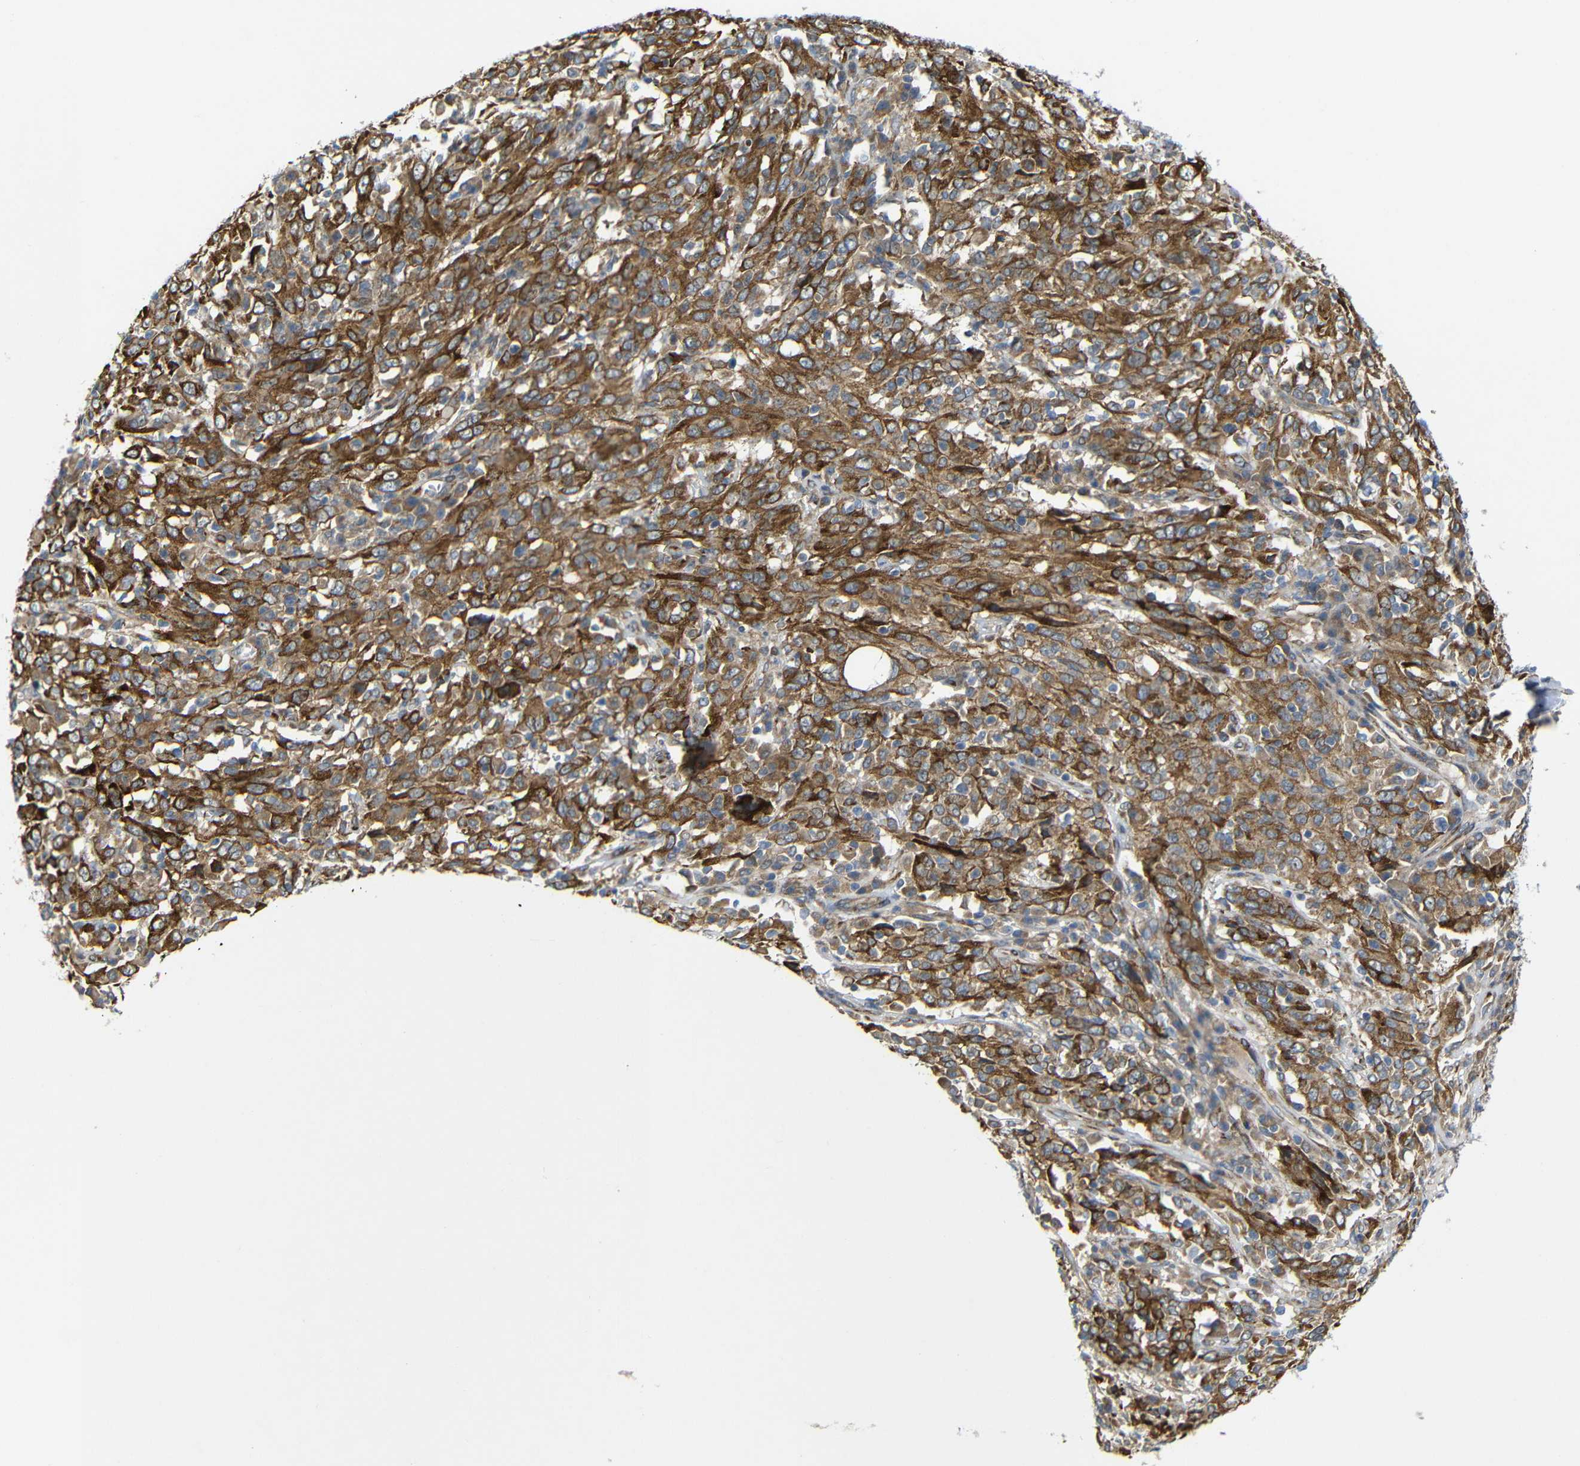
{"staining": {"intensity": "strong", "quantity": ">75%", "location": "cytoplasmic/membranous"}, "tissue": "cervical cancer", "cell_type": "Tumor cells", "image_type": "cancer", "snomed": [{"axis": "morphology", "description": "Squamous cell carcinoma, NOS"}, {"axis": "topography", "description": "Cervix"}], "caption": "Immunohistochemistry of cervical squamous cell carcinoma shows high levels of strong cytoplasmic/membranous expression in about >75% of tumor cells.", "gene": "P3H2", "patient": {"sex": "female", "age": 46}}